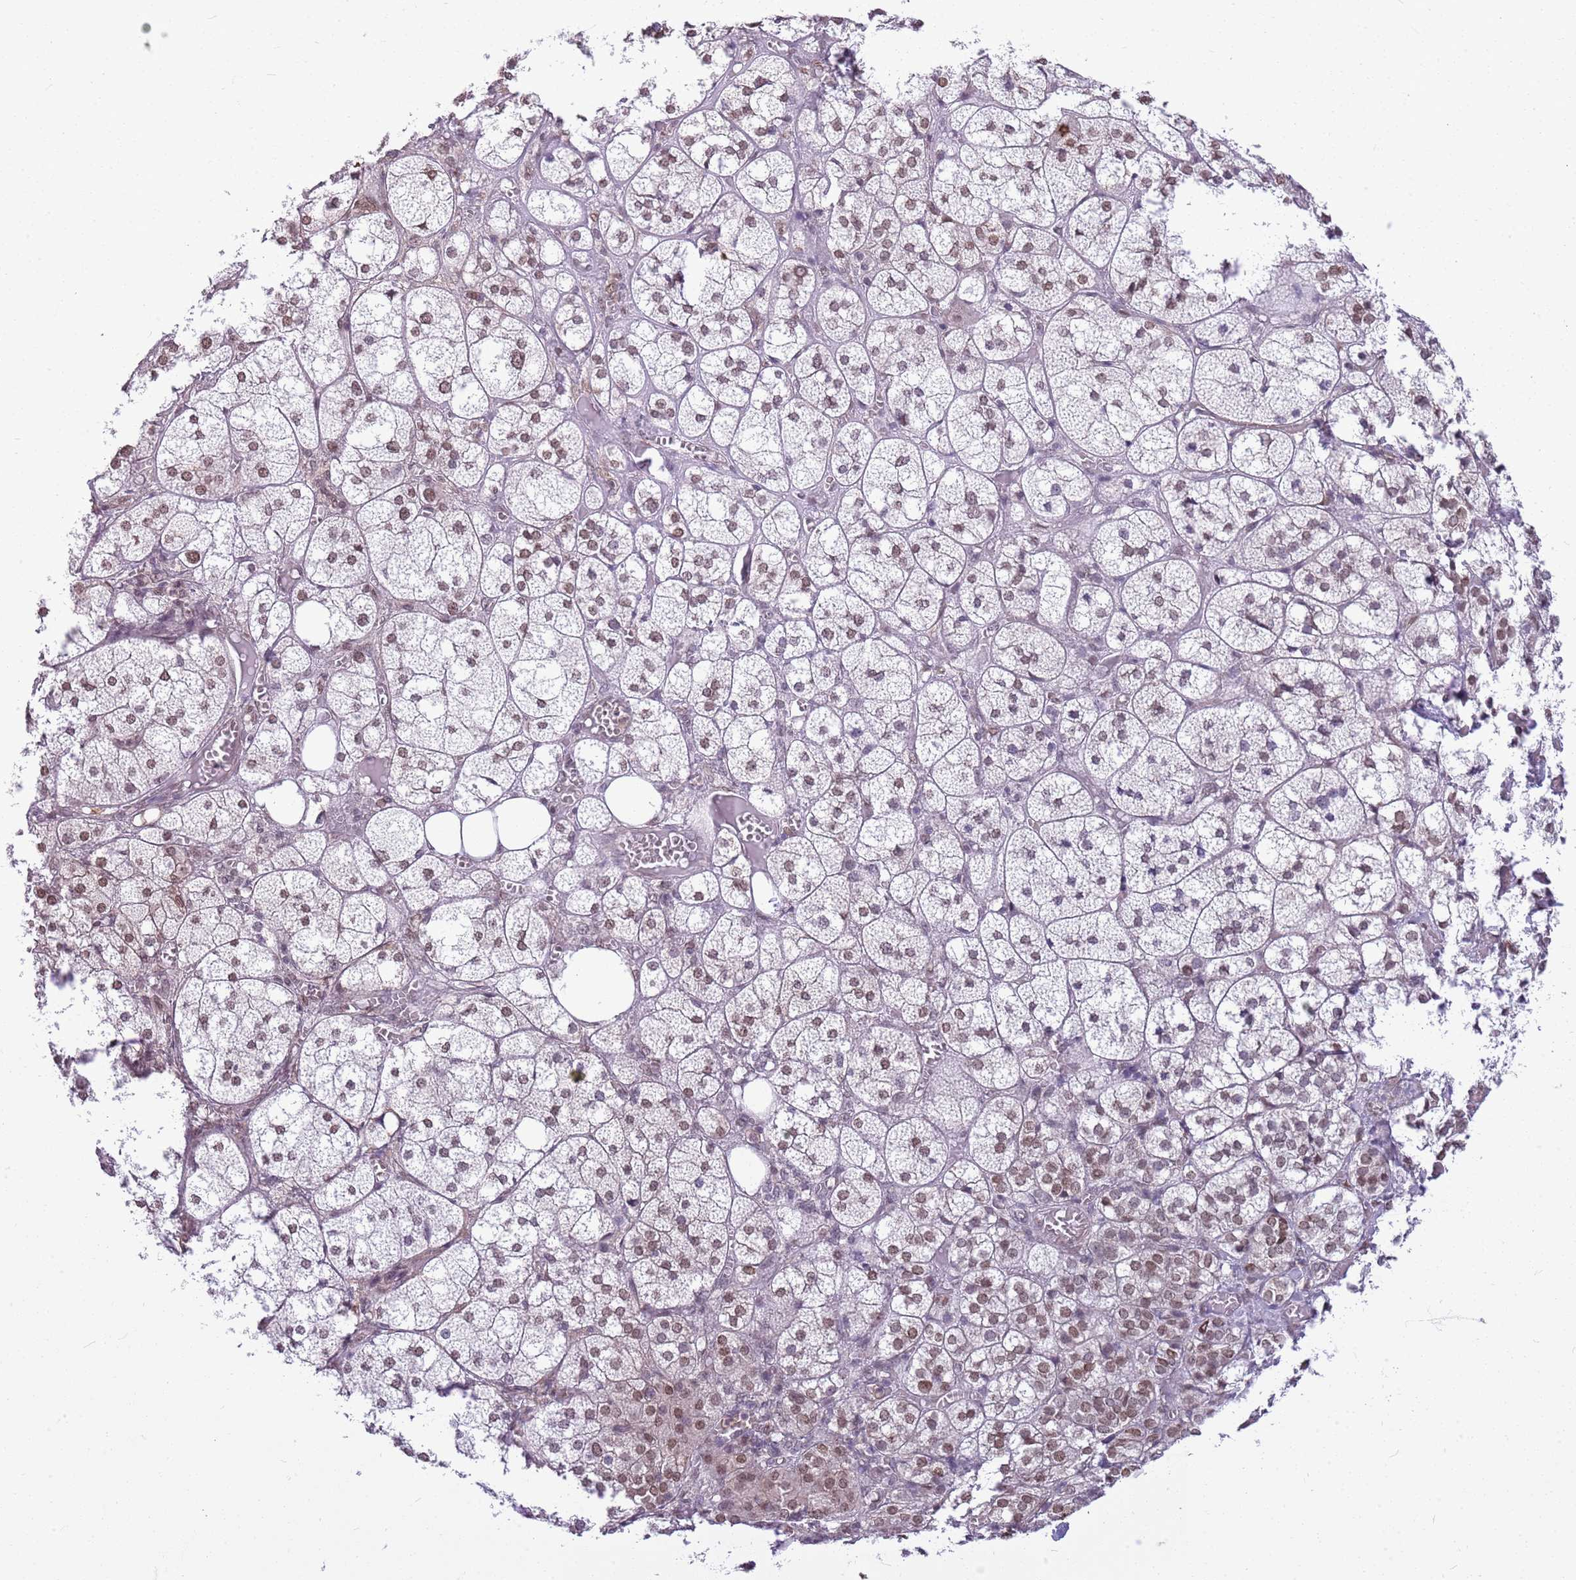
{"staining": {"intensity": "moderate", "quantity": "25%-75%", "location": "nuclear"}, "tissue": "adrenal gland", "cell_type": "Glandular cells", "image_type": "normal", "snomed": [{"axis": "morphology", "description": "Normal tissue, NOS"}, {"axis": "topography", "description": "Adrenal gland"}], "caption": "Protein analysis of unremarkable adrenal gland demonstrates moderate nuclear positivity in about 25%-75% of glandular cells.", "gene": "DHX32", "patient": {"sex": "female", "age": 61}}